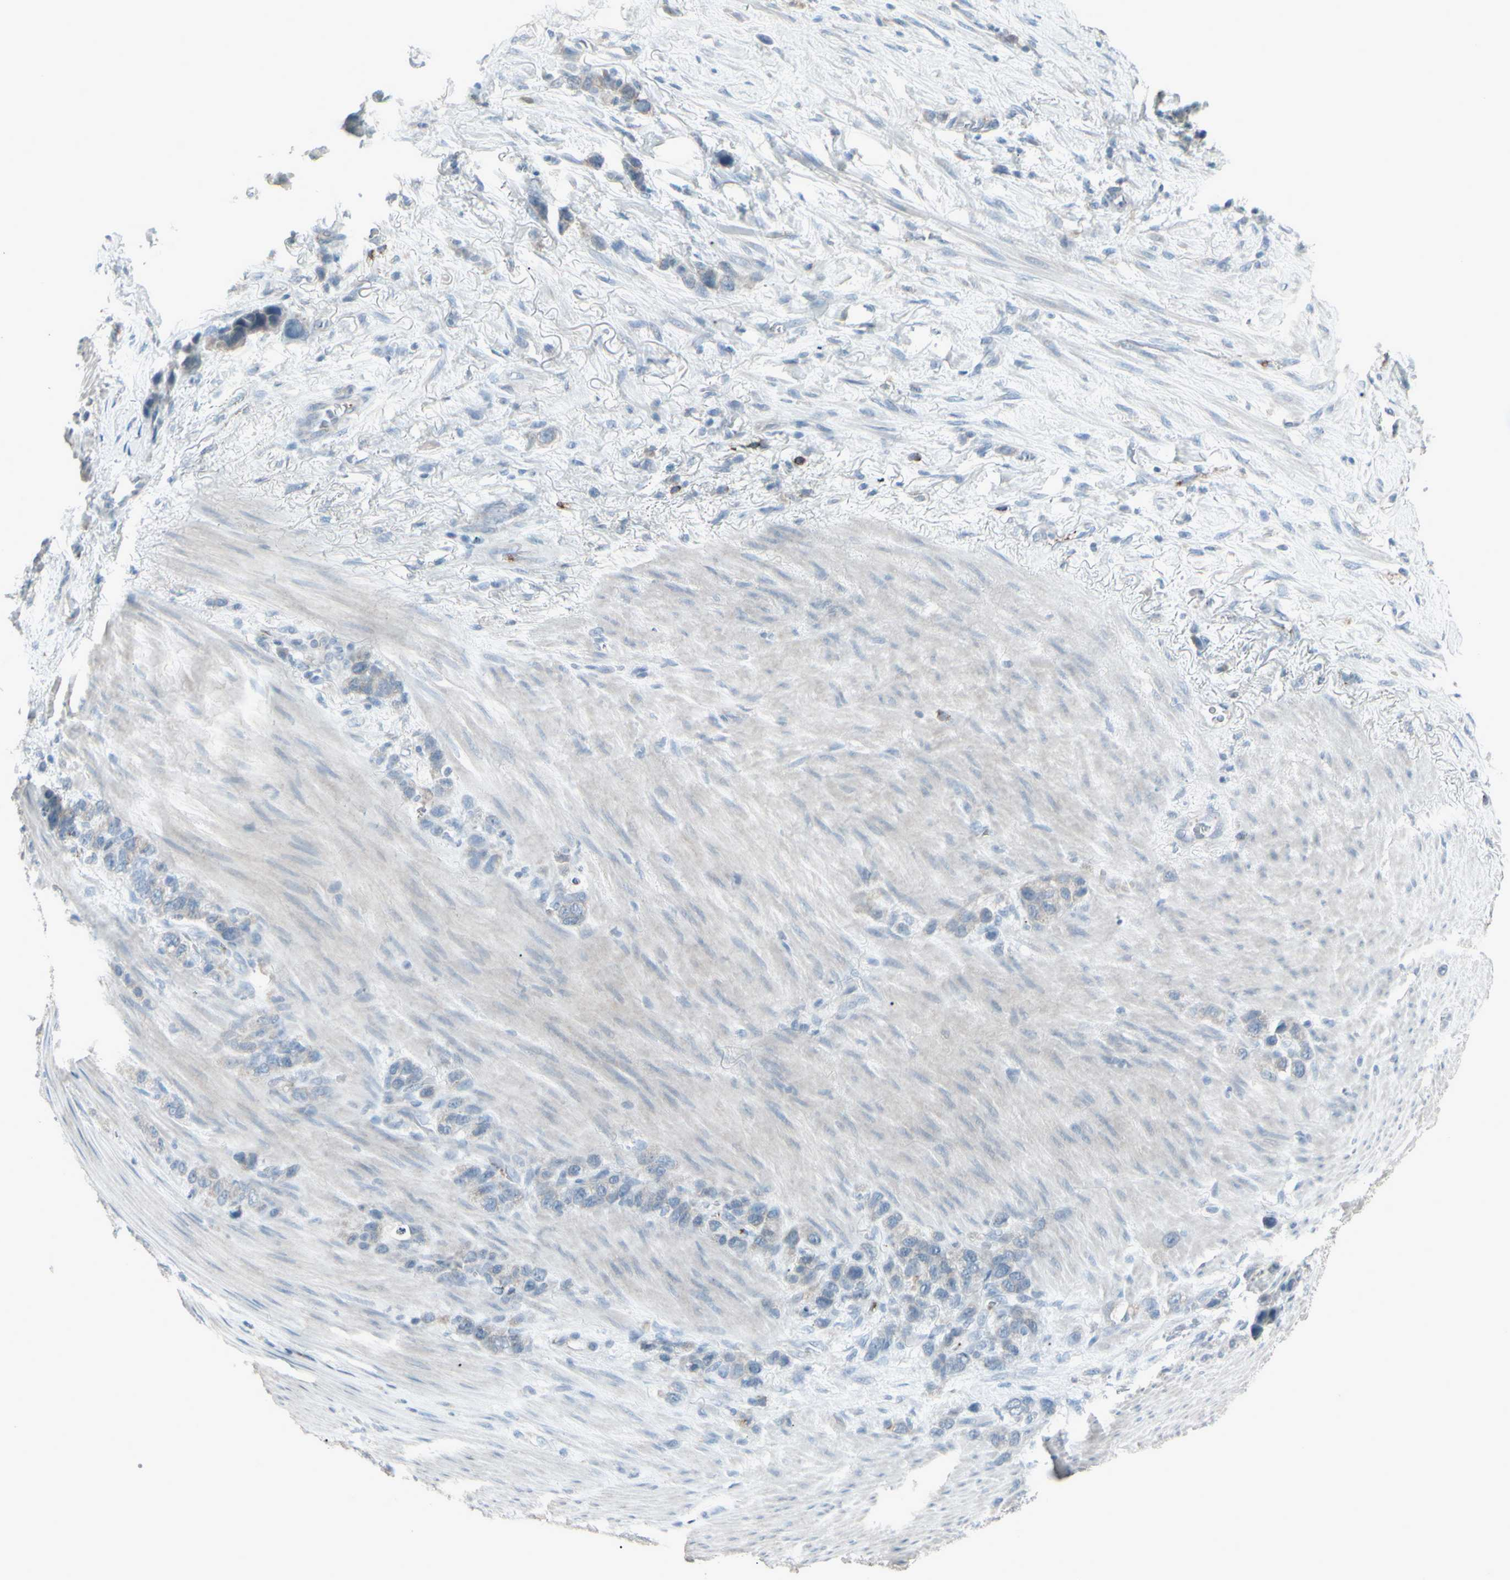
{"staining": {"intensity": "weak", "quantity": "<25%", "location": "cytoplasmic/membranous"}, "tissue": "stomach cancer", "cell_type": "Tumor cells", "image_type": "cancer", "snomed": [{"axis": "morphology", "description": "Adenocarcinoma, NOS"}, {"axis": "morphology", "description": "Adenocarcinoma, High grade"}, {"axis": "topography", "description": "Stomach, upper"}, {"axis": "topography", "description": "Stomach, lower"}], "caption": "IHC image of stomach cancer (high-grade adenocarcinoma) stained for a protein (brown), which displays no staining in tumor cells.", "gene": "CD79B", "patient": {"sex": "female", "age": 65}}